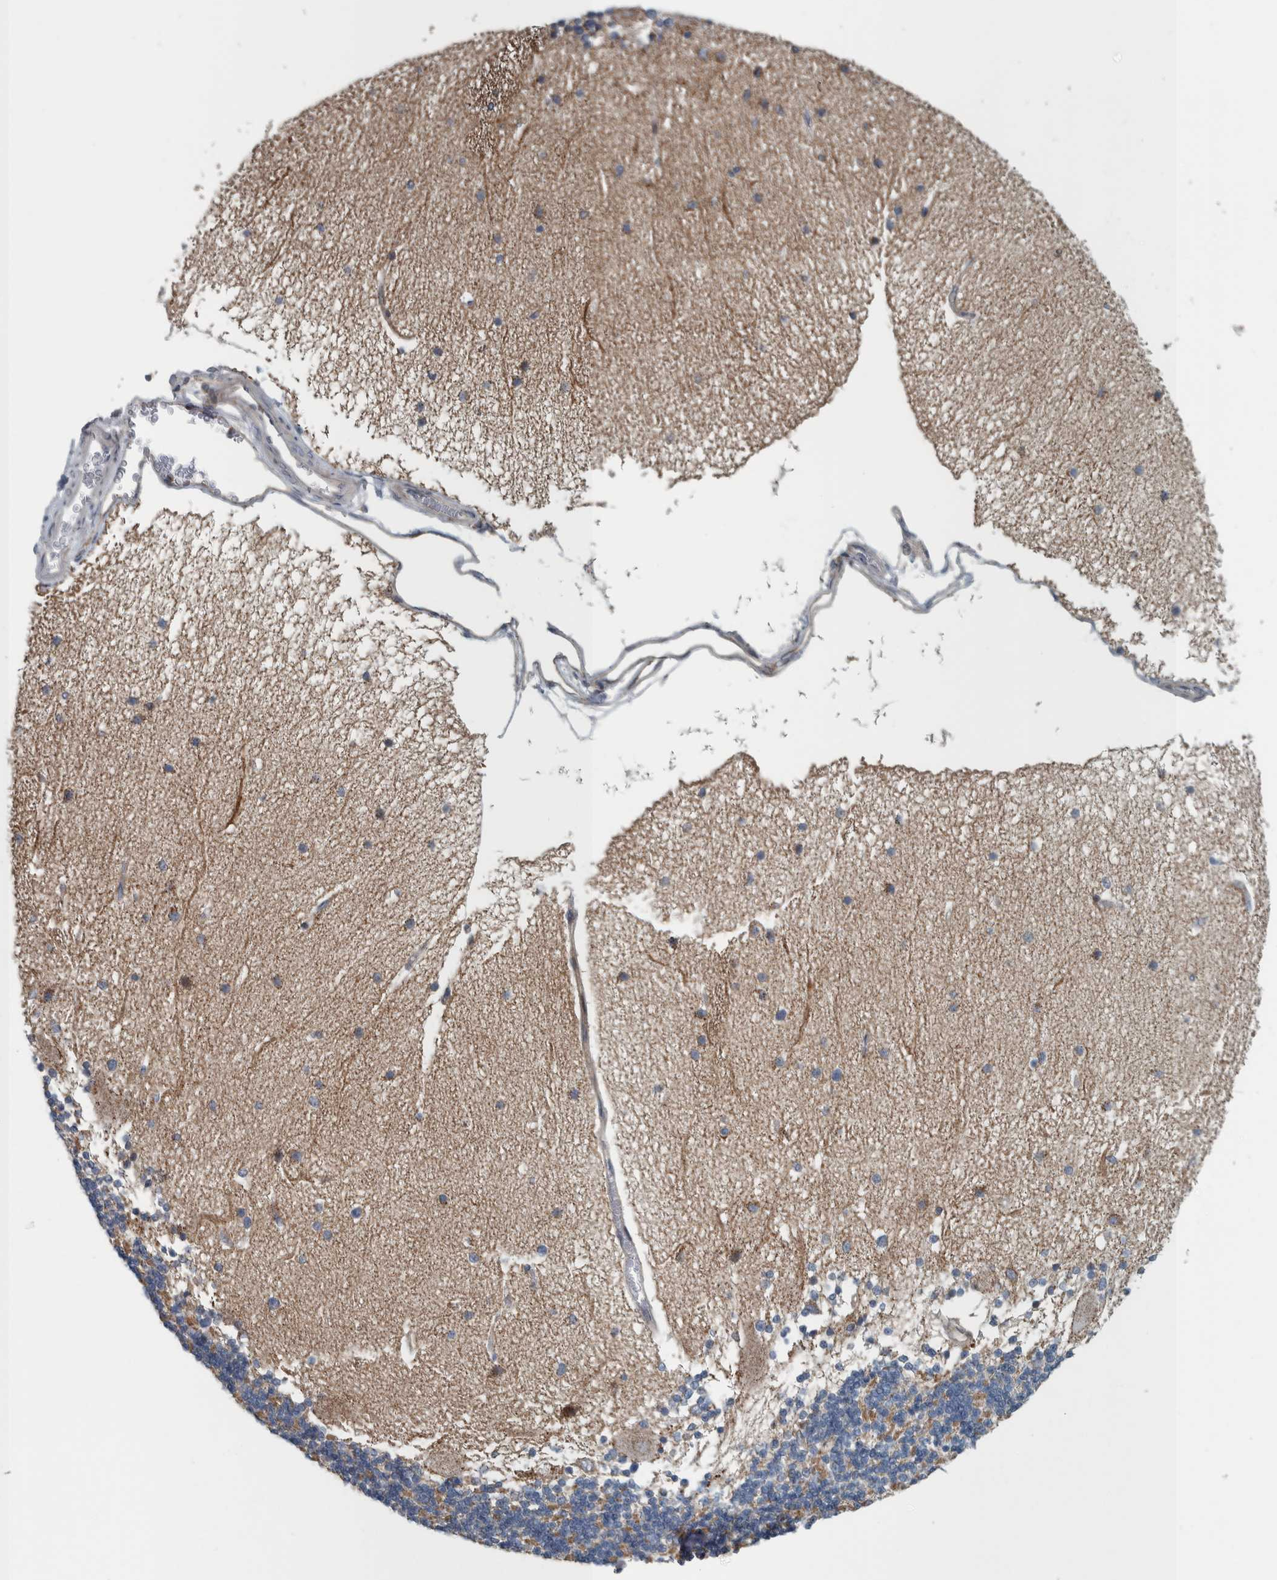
{"staining": {"intensity": "weak", "quantity": ">75%", "location": "cytoplasmic/membranous"}, "tissue": "cerebellum", "cell_type": "Cells in granular layer", "image_type": "normal", "snomed": [{"axis": "morphology", "description": "Normal tissue, NOS"}, {"axis": "topography", "description": "Cerebellum"}], "caption": "Immunohistochemical staining of benign cerebellum demonstrates low levels of weak cytoplasmic/membranous staining in about >75% of cells in granular layer.", "gene": "BAIAP2L1", "patient": {"sex": "female", "age": 54}}